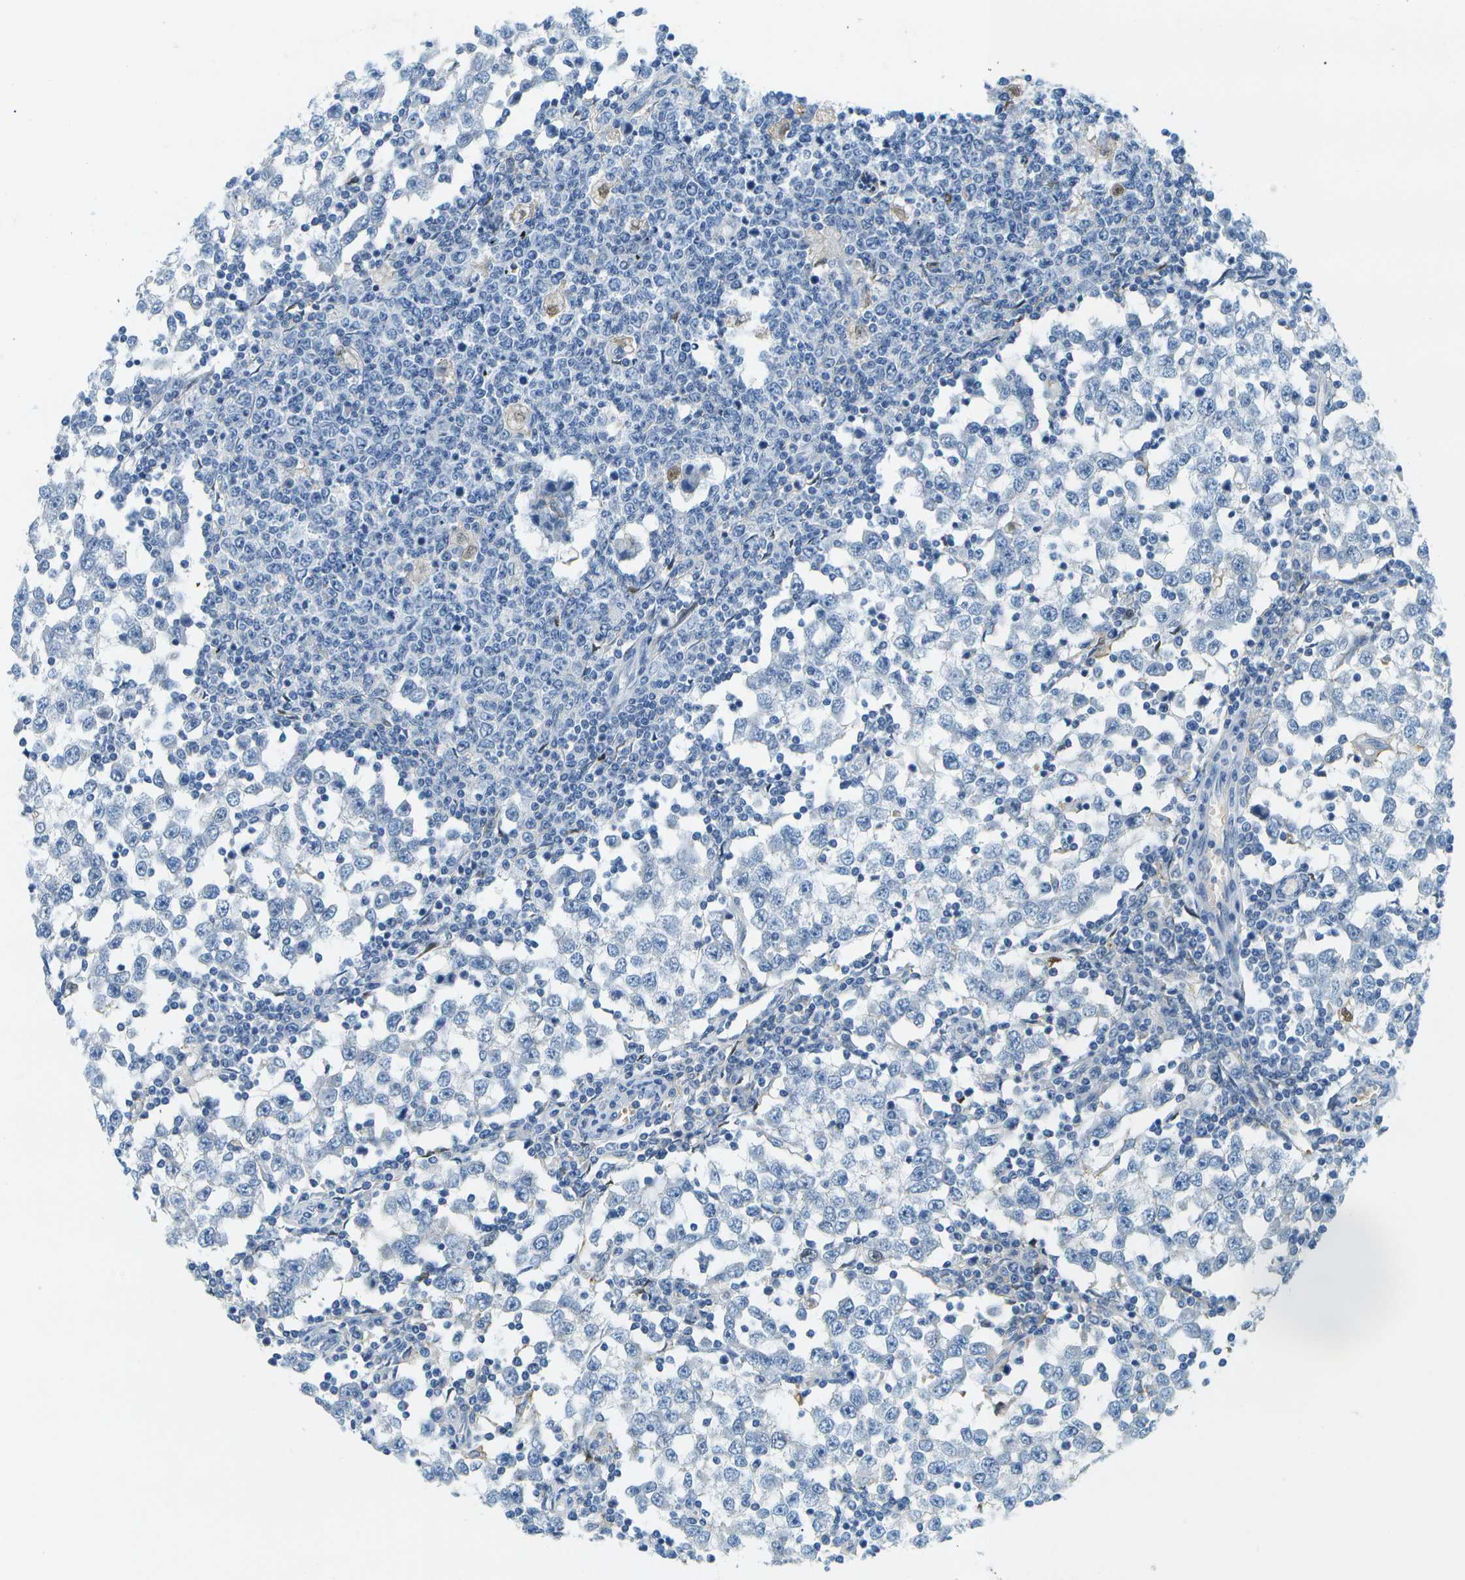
{"staining": {"intensity": "negative", "quantity": "none", "location": "none"}, "tissue": "testis cancer", "cell_type": "Tumor cells", "image_type": "cancer", "snomed": [{"axis": "morphology", "description": "Seminoma, NOS"}, {"axis": "topography", "description": "Testis"}], "caption": "IHC of testis cancer (seminoma) displays no expression in tumor cells.", "gene": "SERPINA1", "patient": {"sex": "male", "age": 65}}